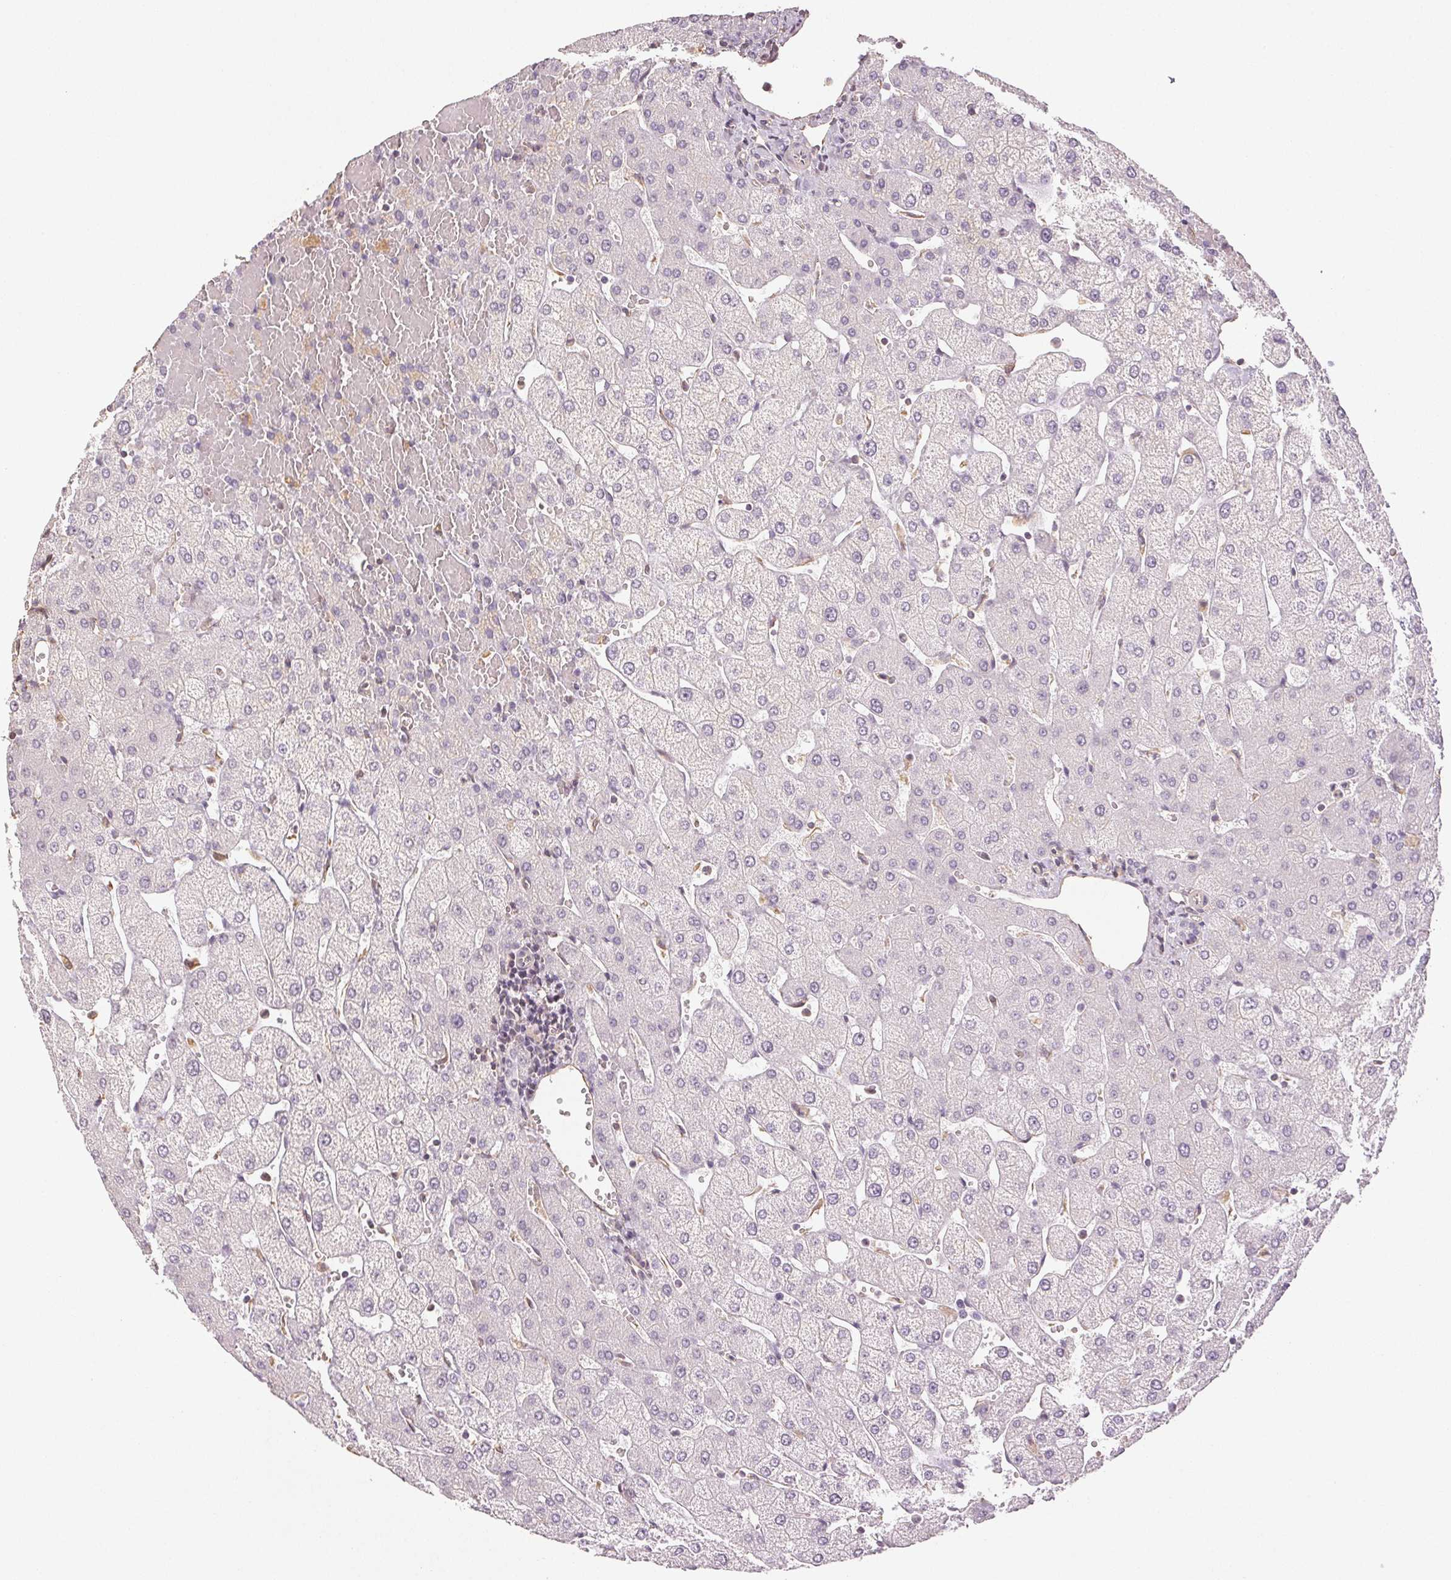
{"staining": {"intensity": "negative", "quantity": "none", "location": "none"}, "tissue": "liver", "cell_type": "Cholangiocytes", "image_type": "normal", "snomed": [{"axis": "morphology", "description": "Normal tissue, NOS"}, {"axis": "topography", "description": "Liver"}], "caption": "The photomicrograph exhibits no significant positivity in cholangiocytes of liver. Brightfield microscopy of IHC stained with DAB (3,3'-diaminobenzidine) (brown) and hematoxylin (blue), captured at high magnification.", "gene": "COL7A1", "patient": {"sex": "female", "age": 54}}